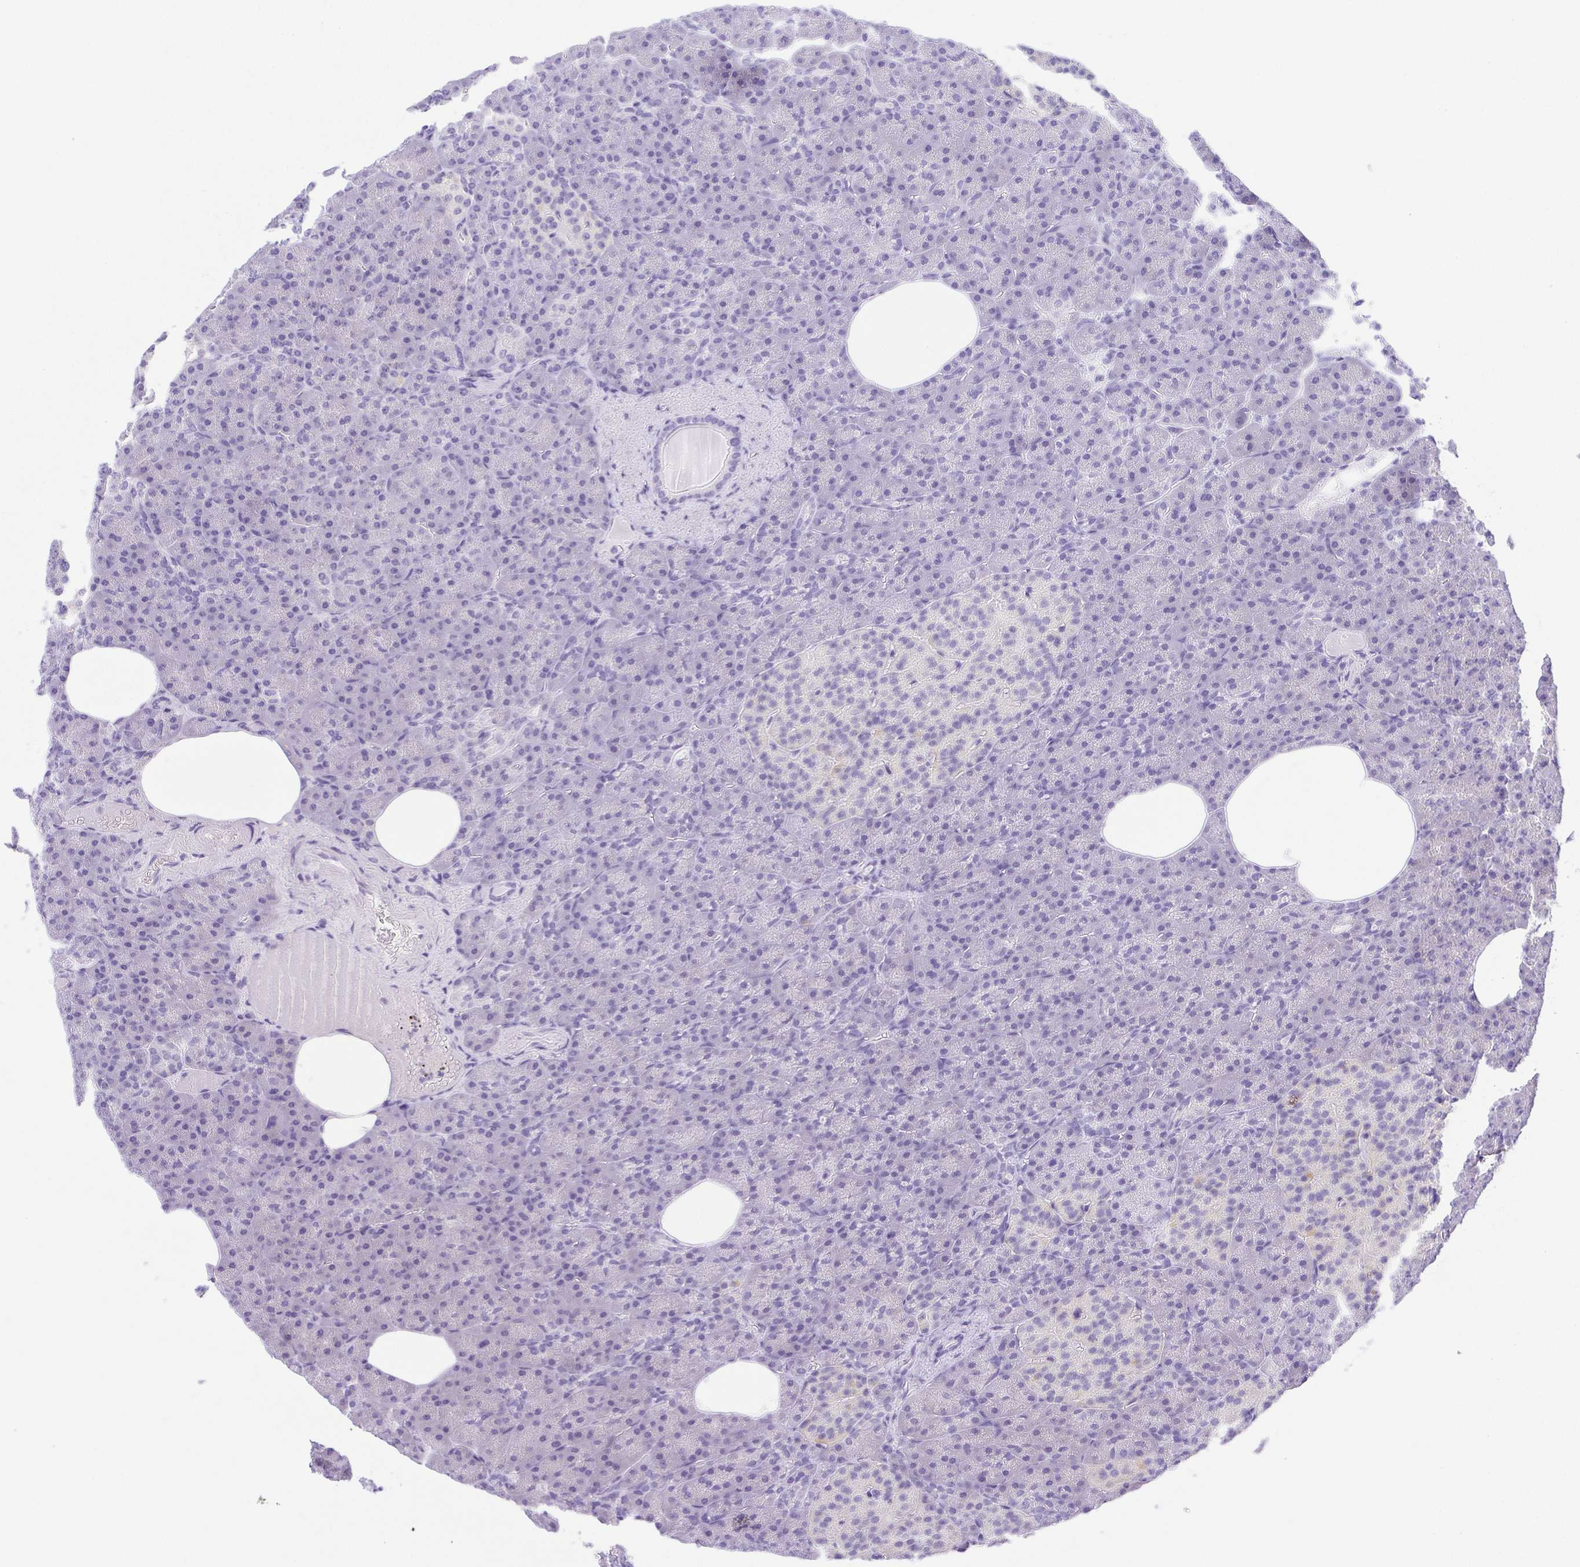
{"staining": {"intensity": "negative", "quantity": "none", "location": "none"}, "tissue": "pancreas", "cell_type": "Exocrine glandular cells", "image_type": "normal", "snomed": [{"axis": "morphology", "description": "Normal tissue, NOS"}, {"axis": "topography", "description": "Pancreas"}], "caption": "Micrograph shows no protein expression in exocrine glandular cells of normal pancreas. (Stains: DAB immunohistochemistry with hematoxylin counter stain, Microscopy: brightfield microscopy at high magnification).", "gene": "LUZP4", "patient": {"sex": "female", "age": 74}}